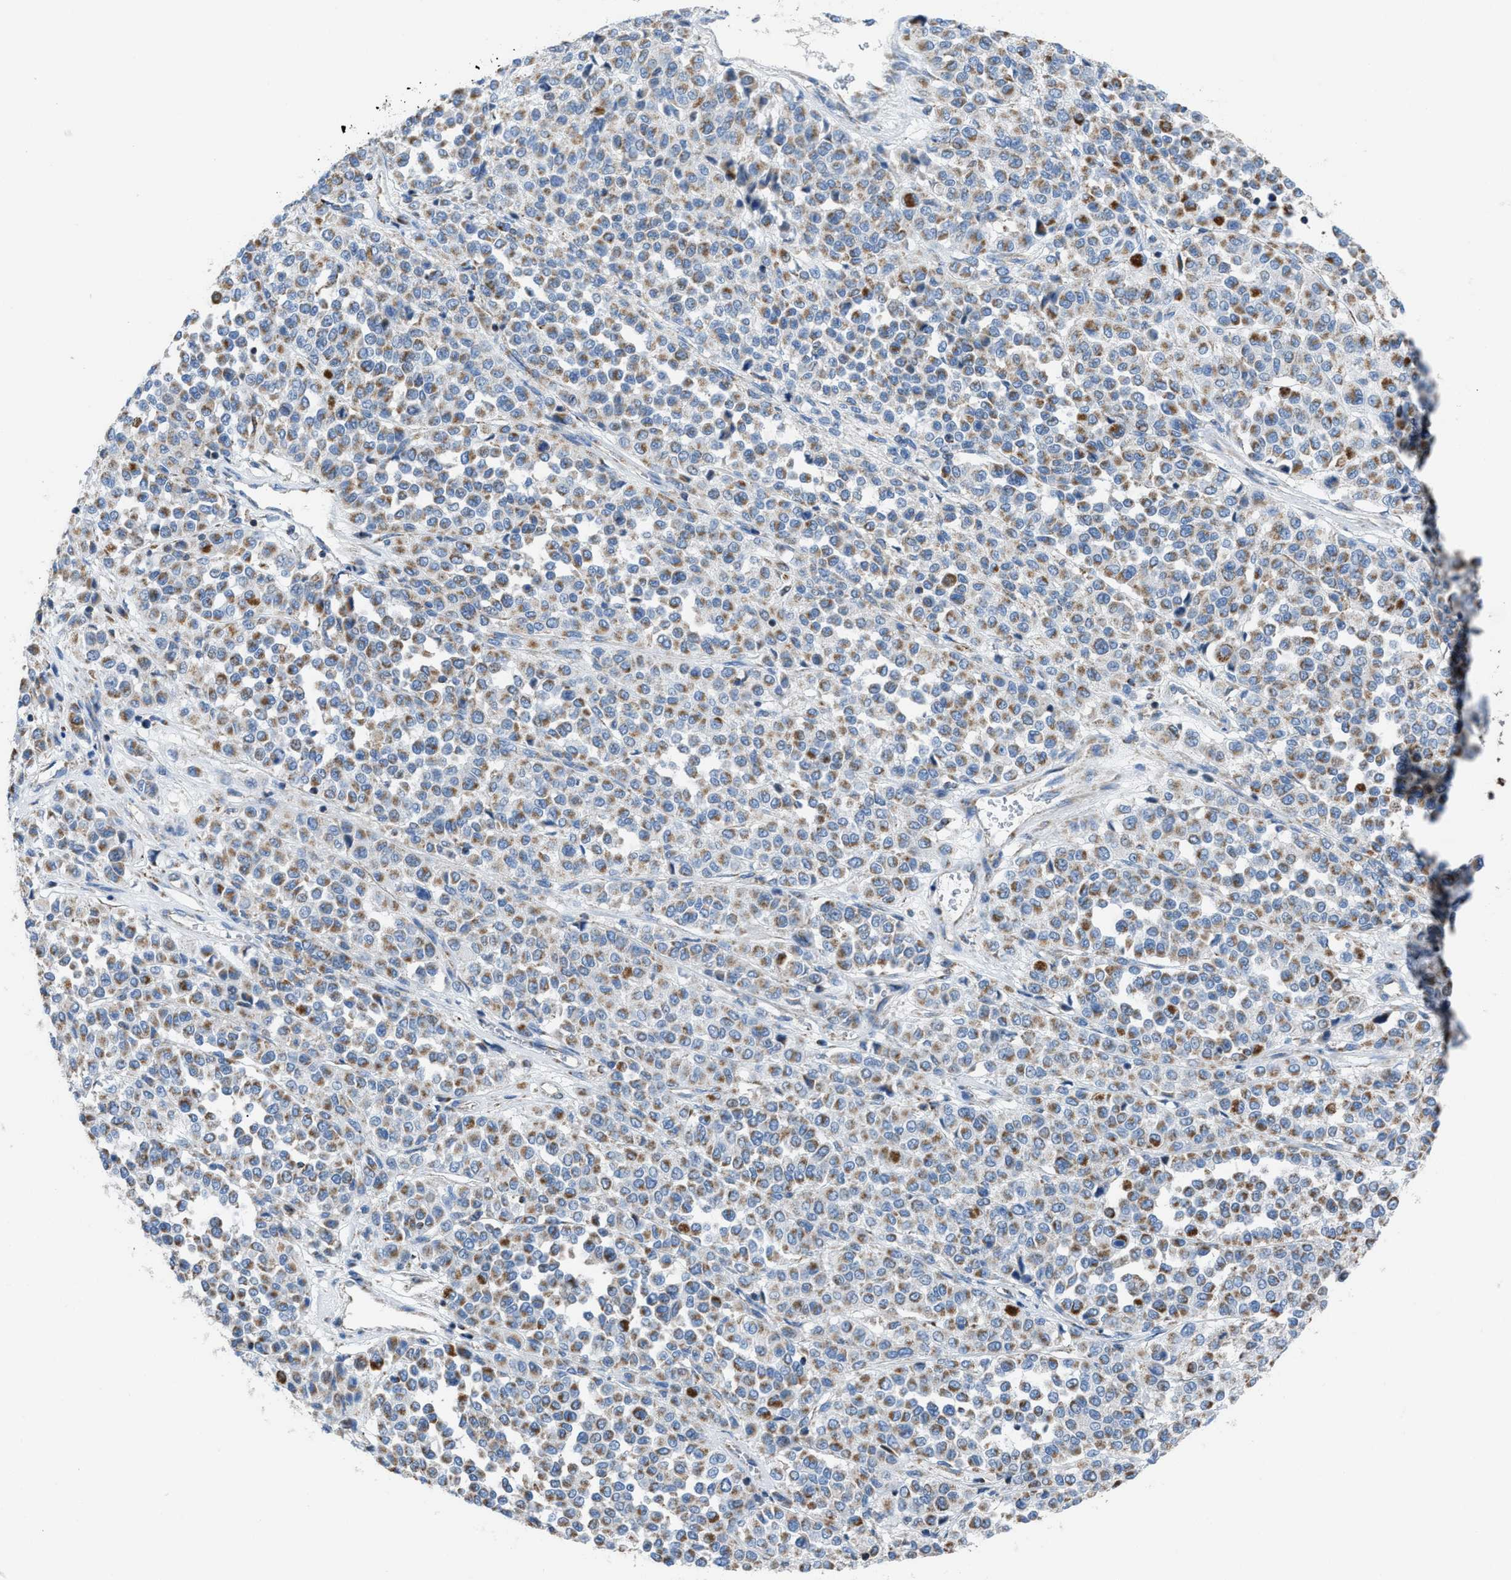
{"staining": {"intensity": "moderate", "quantity": ">75%", "location": "cytoplasmic/membranous"}, "tissue": "melanoma", "cell_type": "Tumor cells", "image_type": "cancer", "snomed": [{"axis": "morphology", "description": "Malignant melanoma, Metastatic site"}, {"axis": "topography", "description": "Pancreas"}], "caption": "High-power microscopy captured an immunohistochemistry (IHC) micrograph of melanoma, revealing moderate cytoplasmic/membranous expression in approximately >75% of tumor cells.", "gene": "ETFB", "patient": {"sex": "female", "age": 30}}